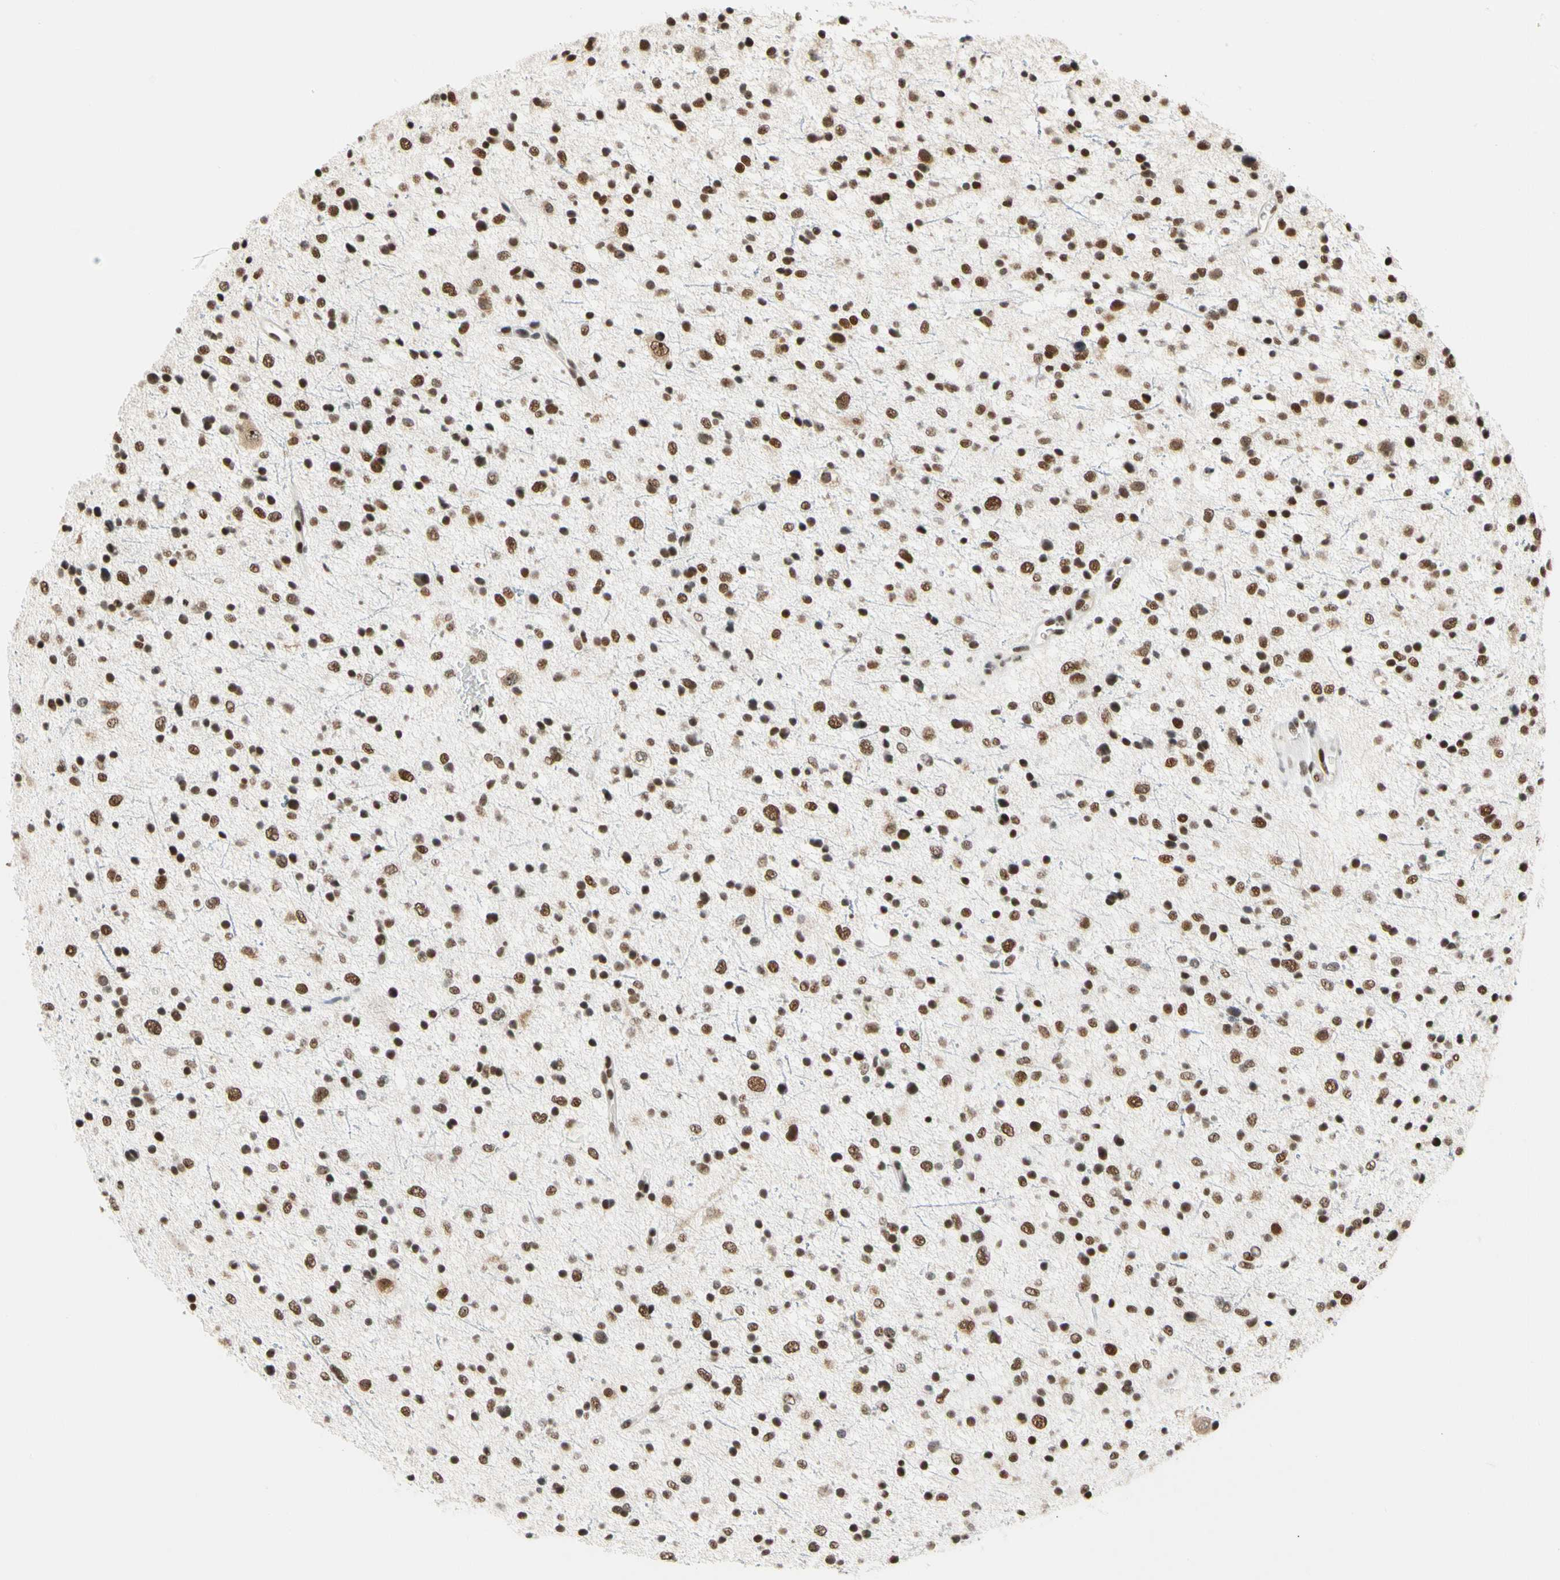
{"staining": {"intensity": "strong", "quantity": ">75%", "location": "nuclear"}, "tissue": "glioma", "cell_type": "Tumor cells", "image_type": "cancer", "snomed": [{"axis": "morphology", "description": "Glioma, malignant, Low grade"}, {"axis": "topography", "description": "Brain"}], "caption": "The histopathology image demonstrates a brown stain indicating the presence of a protein in the nuclear of tumor cells in low-grade glioma (malignant).", "gene": "ZSCAN16", "patient": {"sex": "female", "age": 37}}